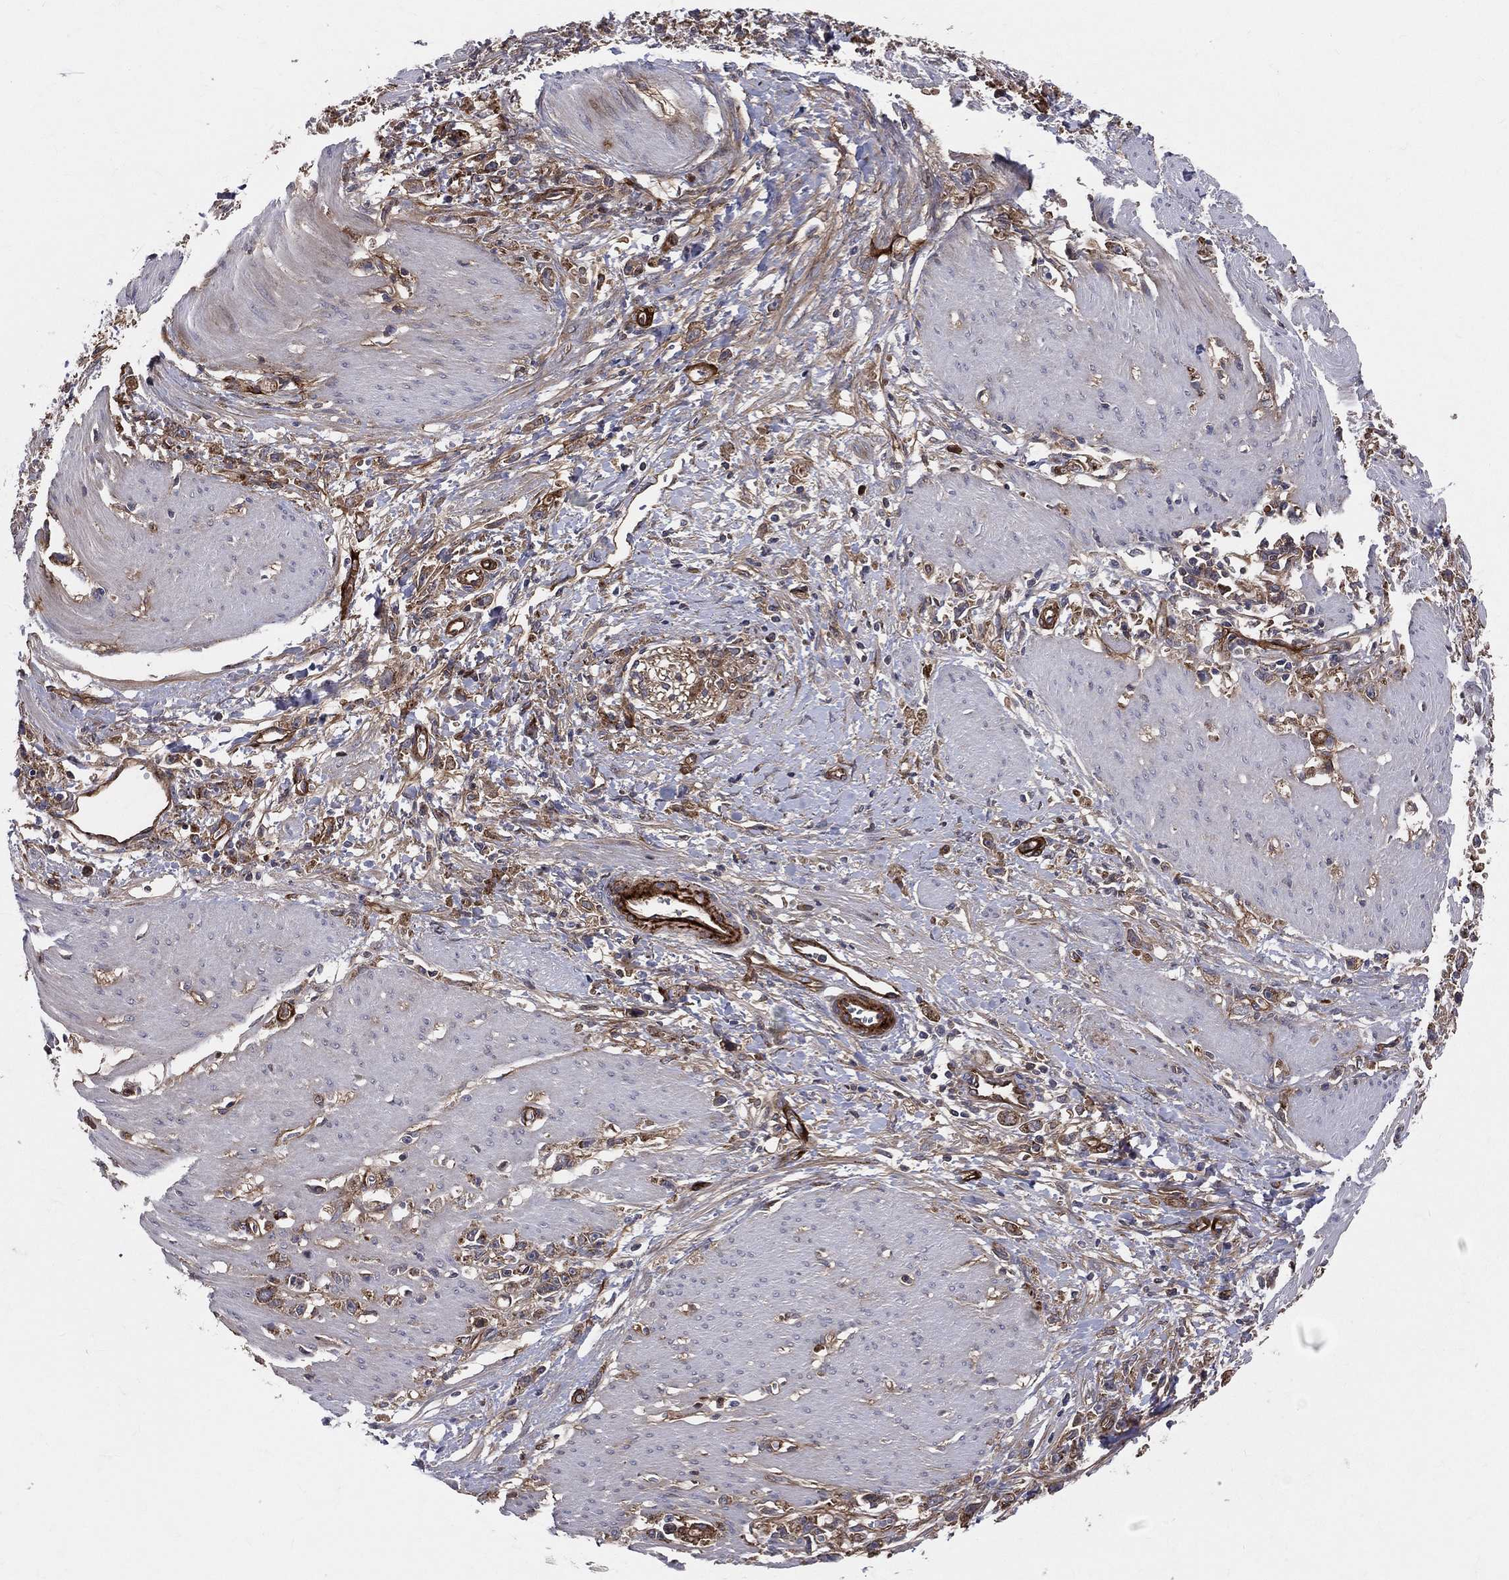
{"staining": {"intensity": "moderate", "quantity": "<25%", "location": "cytoplasmic/membranous"}, "tissue": "stomach cancer", "cell_type": "Tumor cells", "image_type": "cancer", "snomed": [{"axis": "morphology", "description": "Adenocarcinoma, NOS"}, {"axis": "topography", "description": "Stomach"}], "caption": "About <25% of tumor cells in human stomach cancer (adenocarcinoma) exhibit moderate cytoplasmic/membranous protein staining as visualized by brown immunohistochemical staining.", "gene": "ENTPD1", "patient": {"sex": "female", "age": 59}}